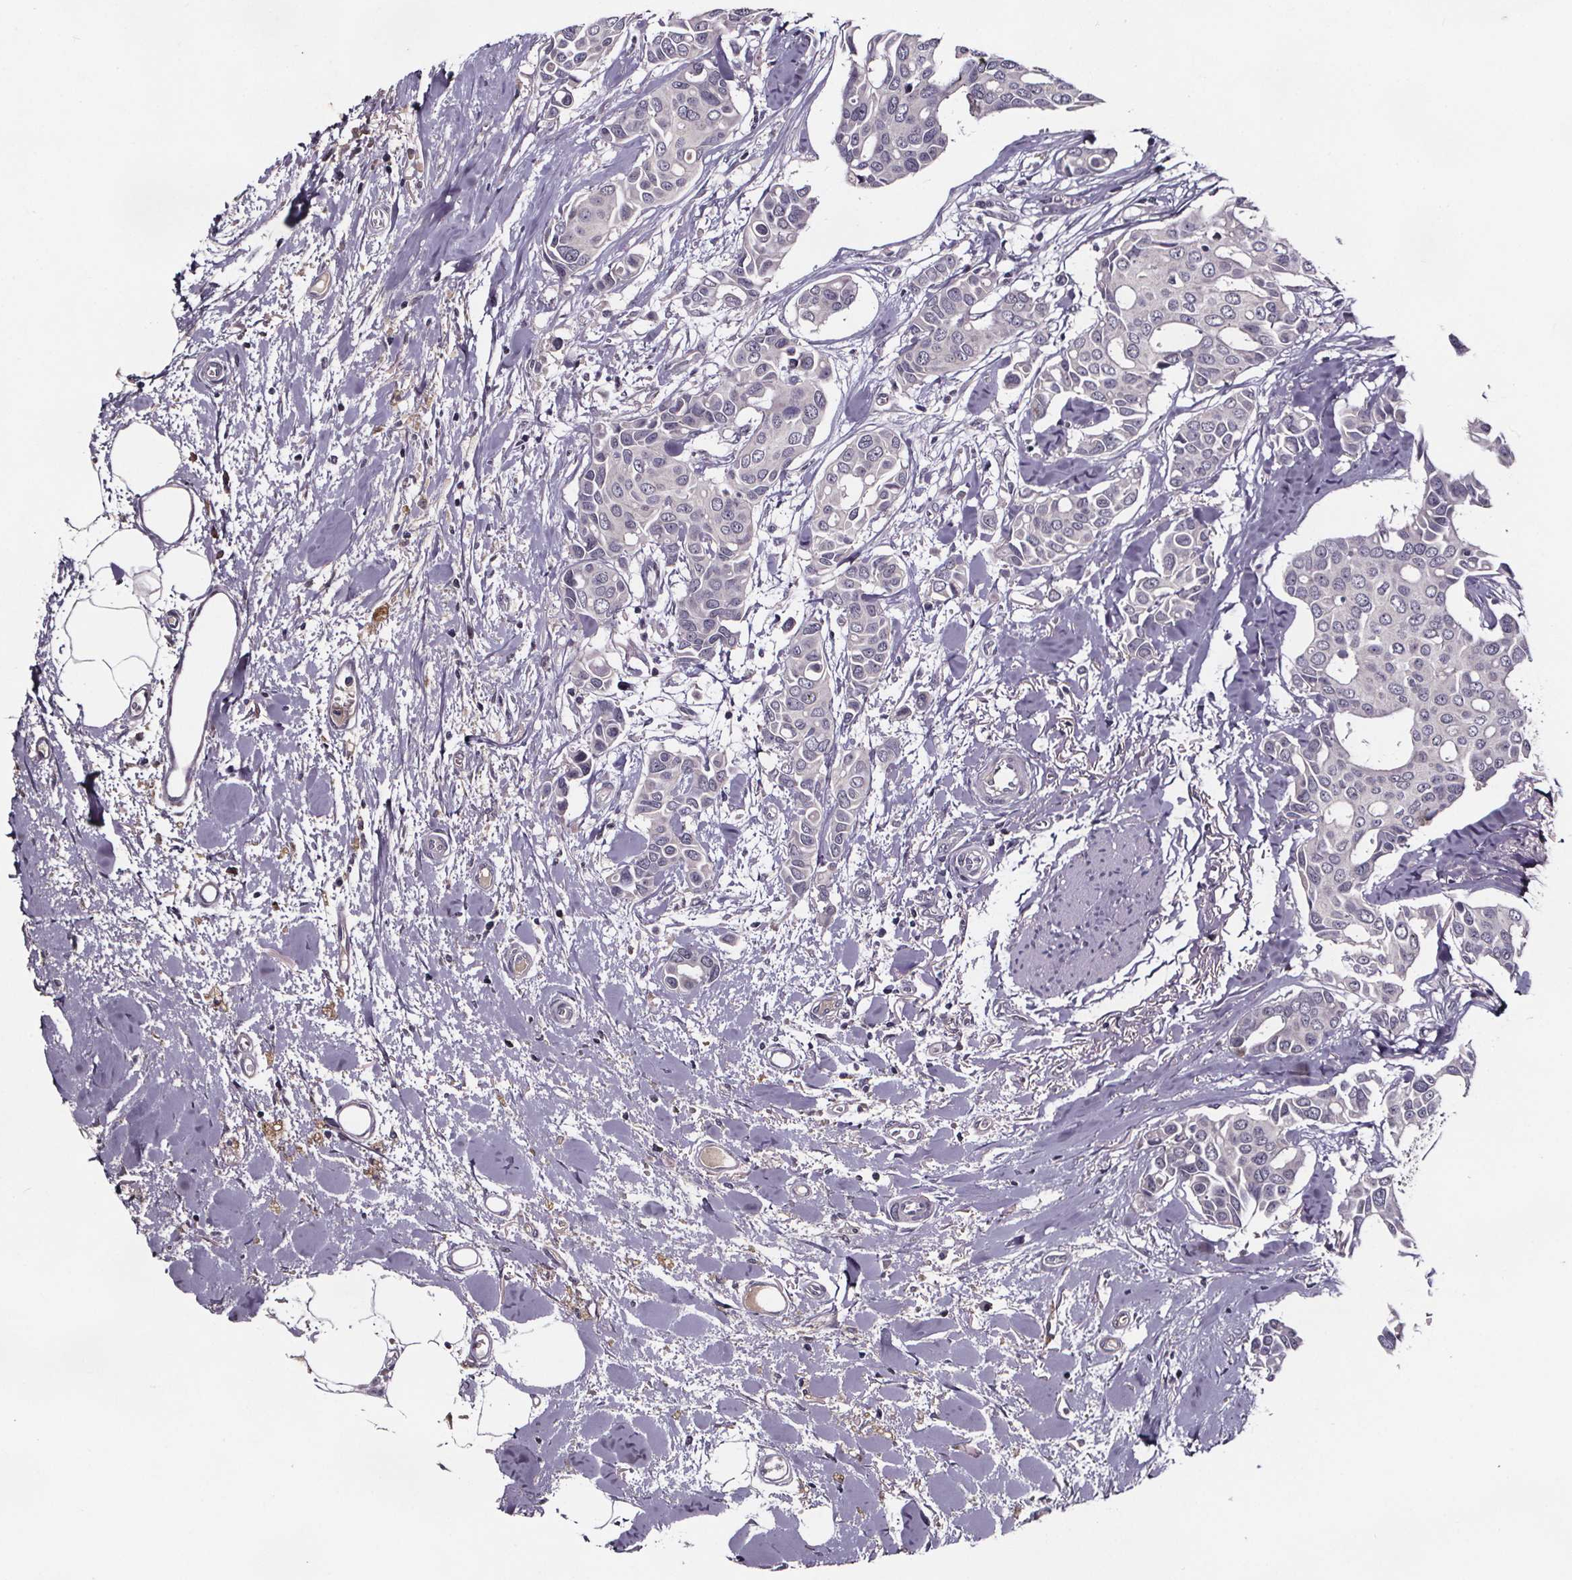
{"staining": {"intensity": "negative", "quantity": "none", "location": "none"}, "tissue": "breast cancer", "cell_type": "Tumor cells", "image_type": "cancer", "snomed": [{"axis": "morphology", "description": "Duct carcinoma"}, {"axis": "topography", "description": "Breast"}], "caption": "The IHC photomicrograph has no significant expression in tumor cells of breast cancer tissue.", "gene": "NPHP4", "patient": {"sex": "female", "age": 54}}